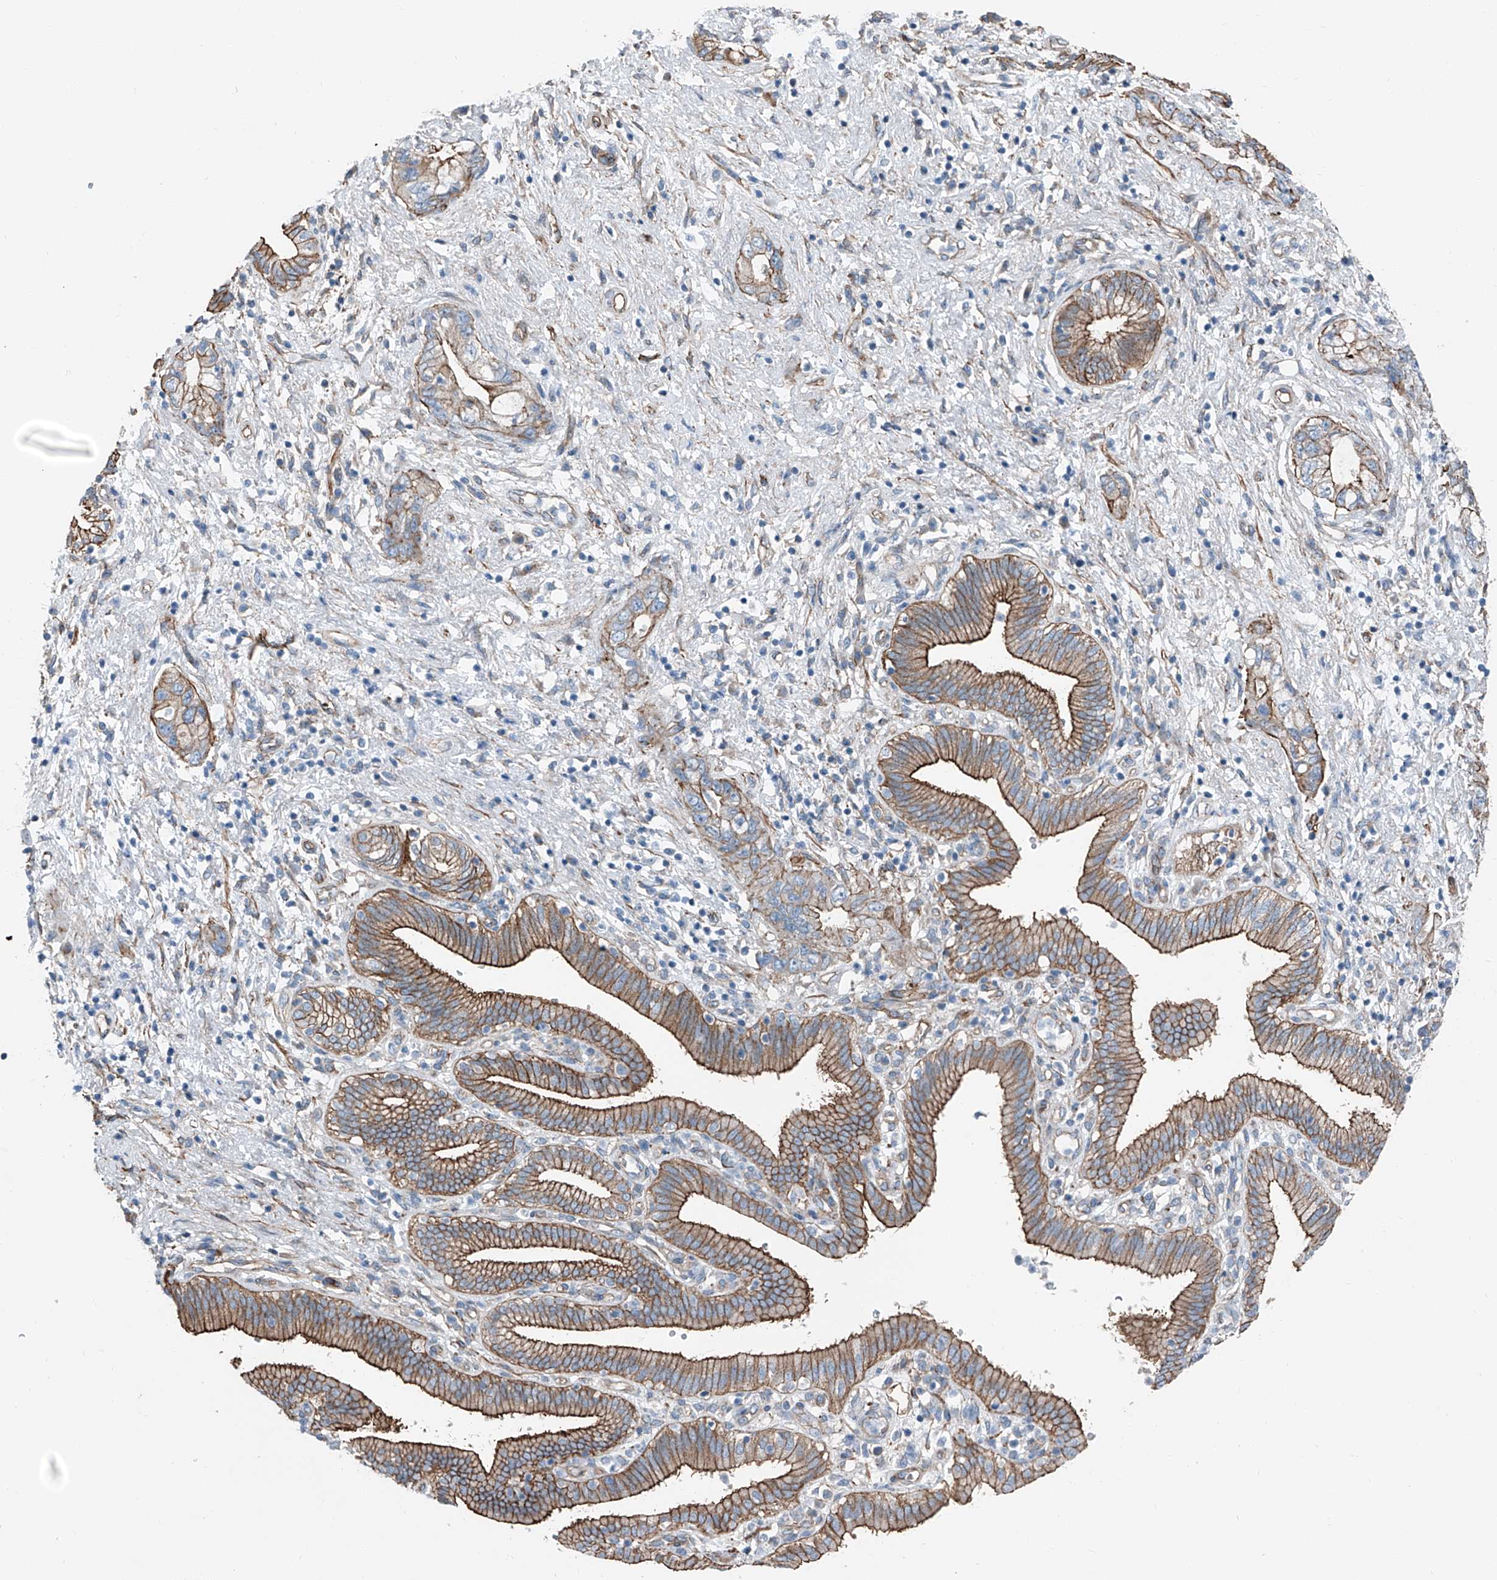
{"staining": {"intensity": "strong", "quantity": "25%-75%", "location": "cytoplasmic/membranous"}, "tissue": "pancreatic cancer", "cell_type": "Tumor cells", "image_type": "cancer", "snomed": [{"axis": "morphology", "description": "Adenocarcinoma, NOS"}, {"axis": "topography", "description": "Pancreas"}], "caption": "IHC histopathology image of neoplastic tissue: human pancreatic cancer (adenocarcinoma) stained using immunohistochemistry (IHC) shows high levels of strong protein expression localized specifically in the cytoplasmic/membranous of tumor cells, appearing as a cytoplasmic/membranous brown color.", "gene": "THEMIS2", "patient": {"sex": "female", "age": 73}}